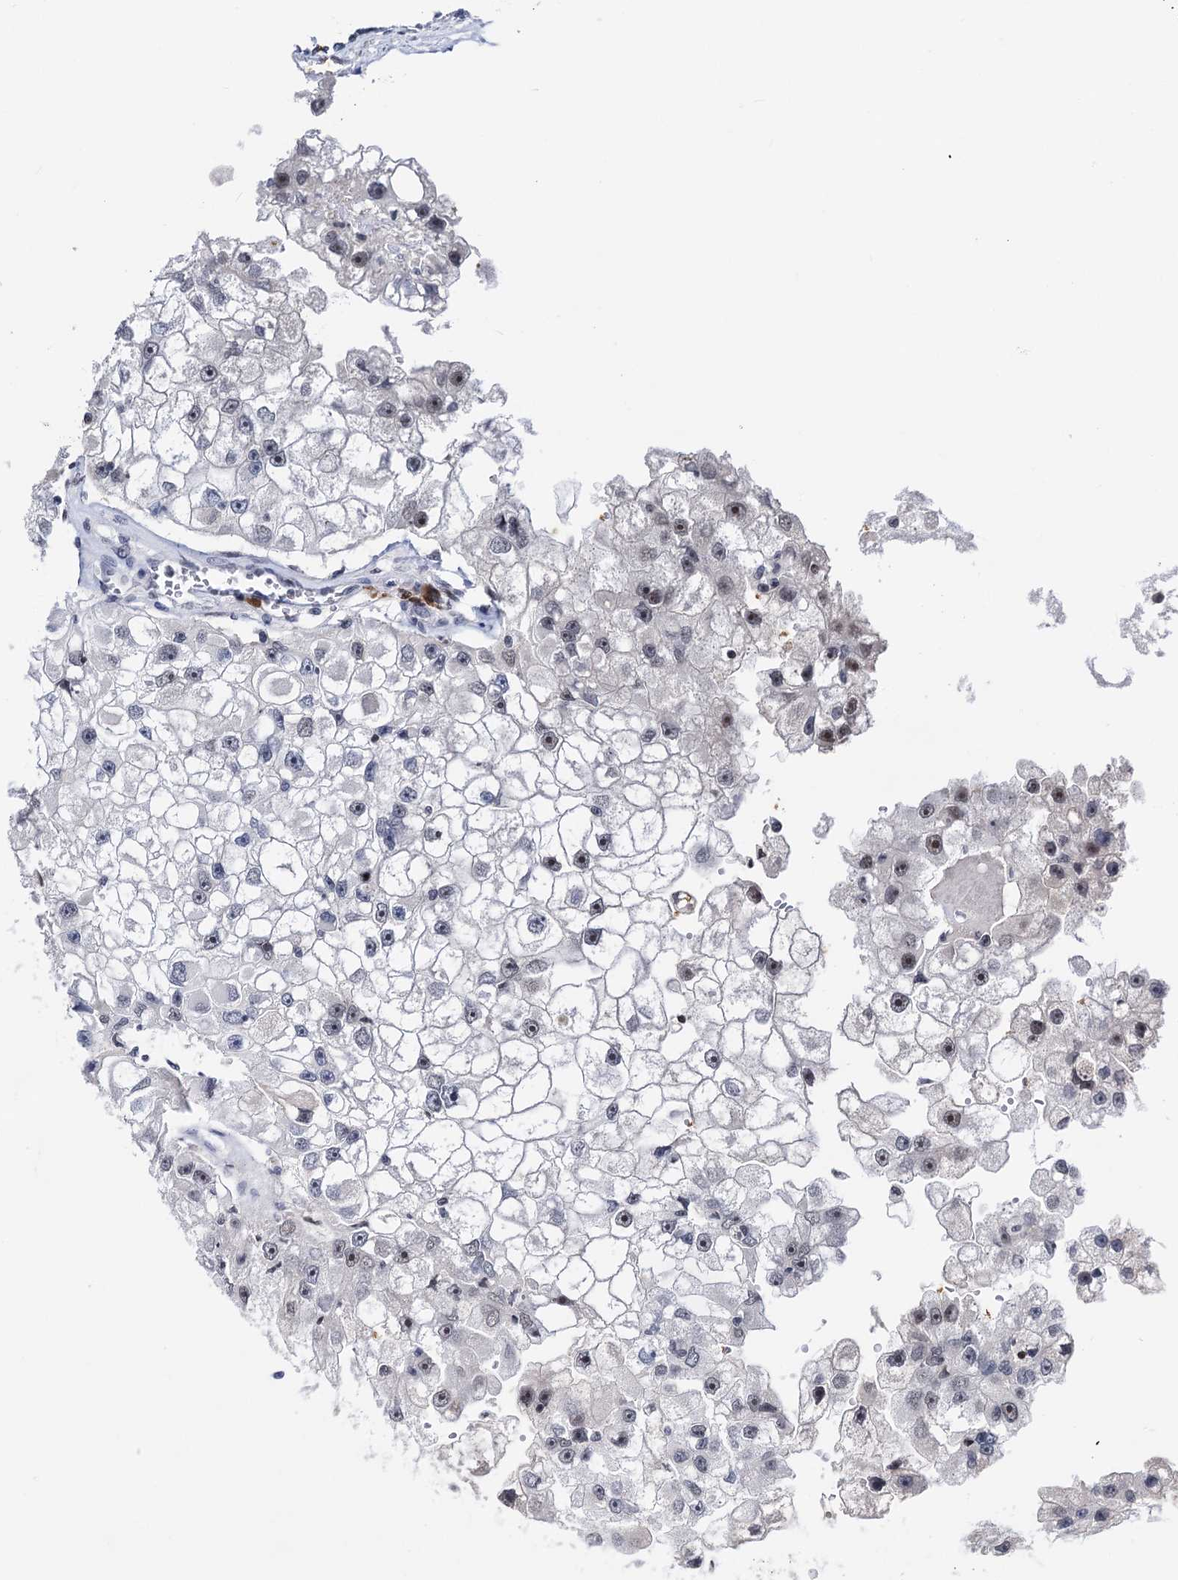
{"staining": {"intensity": "negative", "quantity": "none", "location": "none"}, "tissue": "renal cancer", "cell_type": "Tumor cells", "image_type": "cancer", "snomed": [{"axis": "morphology", "description": "Adenocarcinoma, NOS"}, {"axis": "topography", "description": "Kidney"}], "caption": "High power microscopy micrograph of an immunohistochemistry histopathology image of renal cancer, revealing no significant staining in tumor cells.", "gene": "ZCCHC10", "patient": {"sex": "male", "age": 63}}